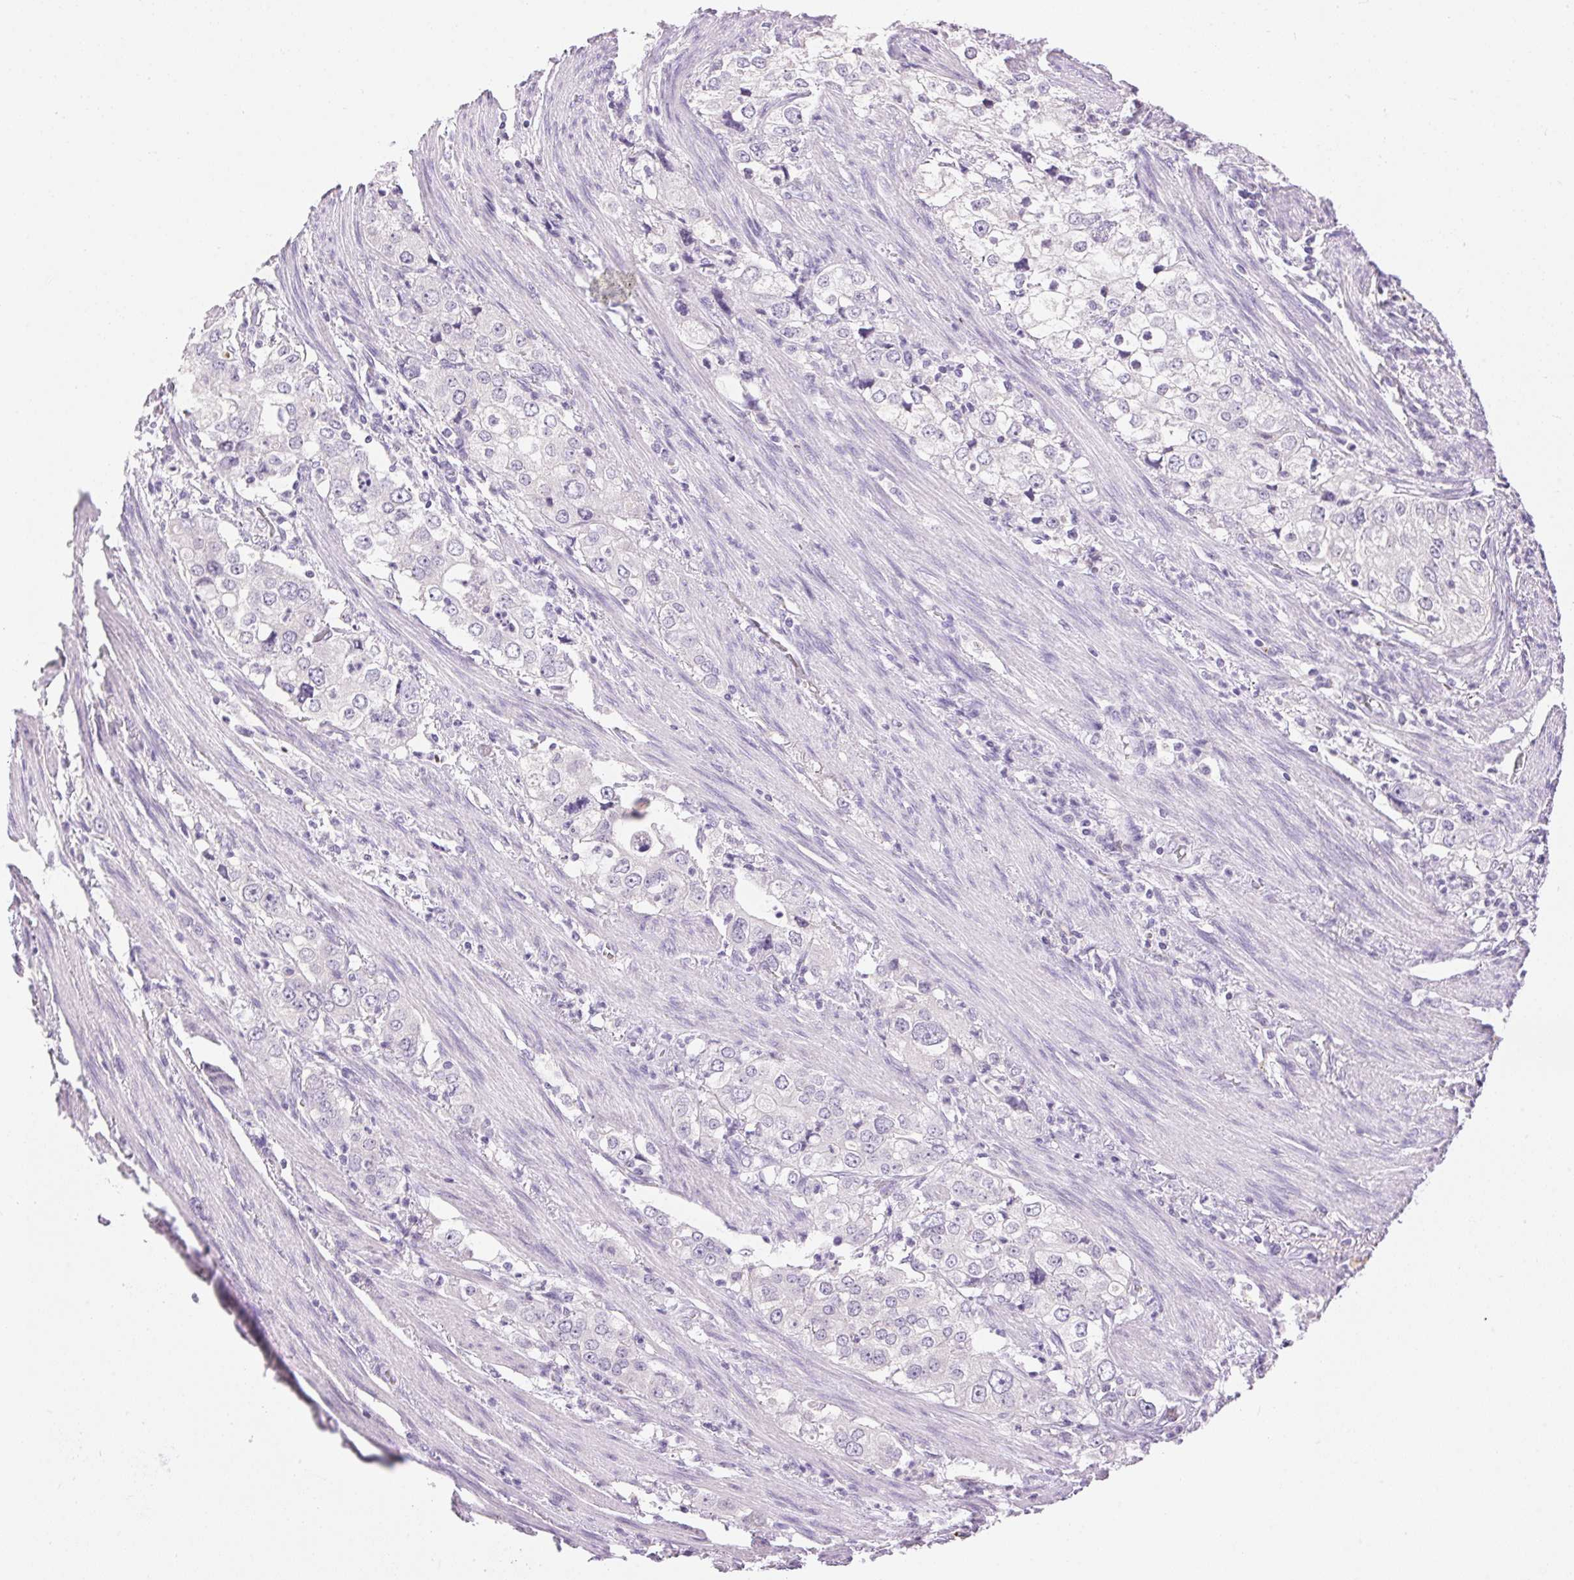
{"staining": {"intensity": "negative", "quantity": "none", "location": "none"}, "tissue": "stomach cancer", "cell_type": "Tumor cells", "image_type": "cancer", "snomed": [{"axis": "morphology", "description": "Adenocarcinoma, NOS"}, {"axis": "topography", "description": "Stomach, upper"}], "caption": "An immunohistochemistry (IHC) photomicrograph of stomach adenocarcinoma is shown. There is no staining in tumor cells of stomach adenocarcinoma. (DAB (3,3'-diaminobenzidine) IHC with hematoxylin counter stain).", "gene": "PNLIPRP3", "patient": {"sex": "male", "age": 75}}